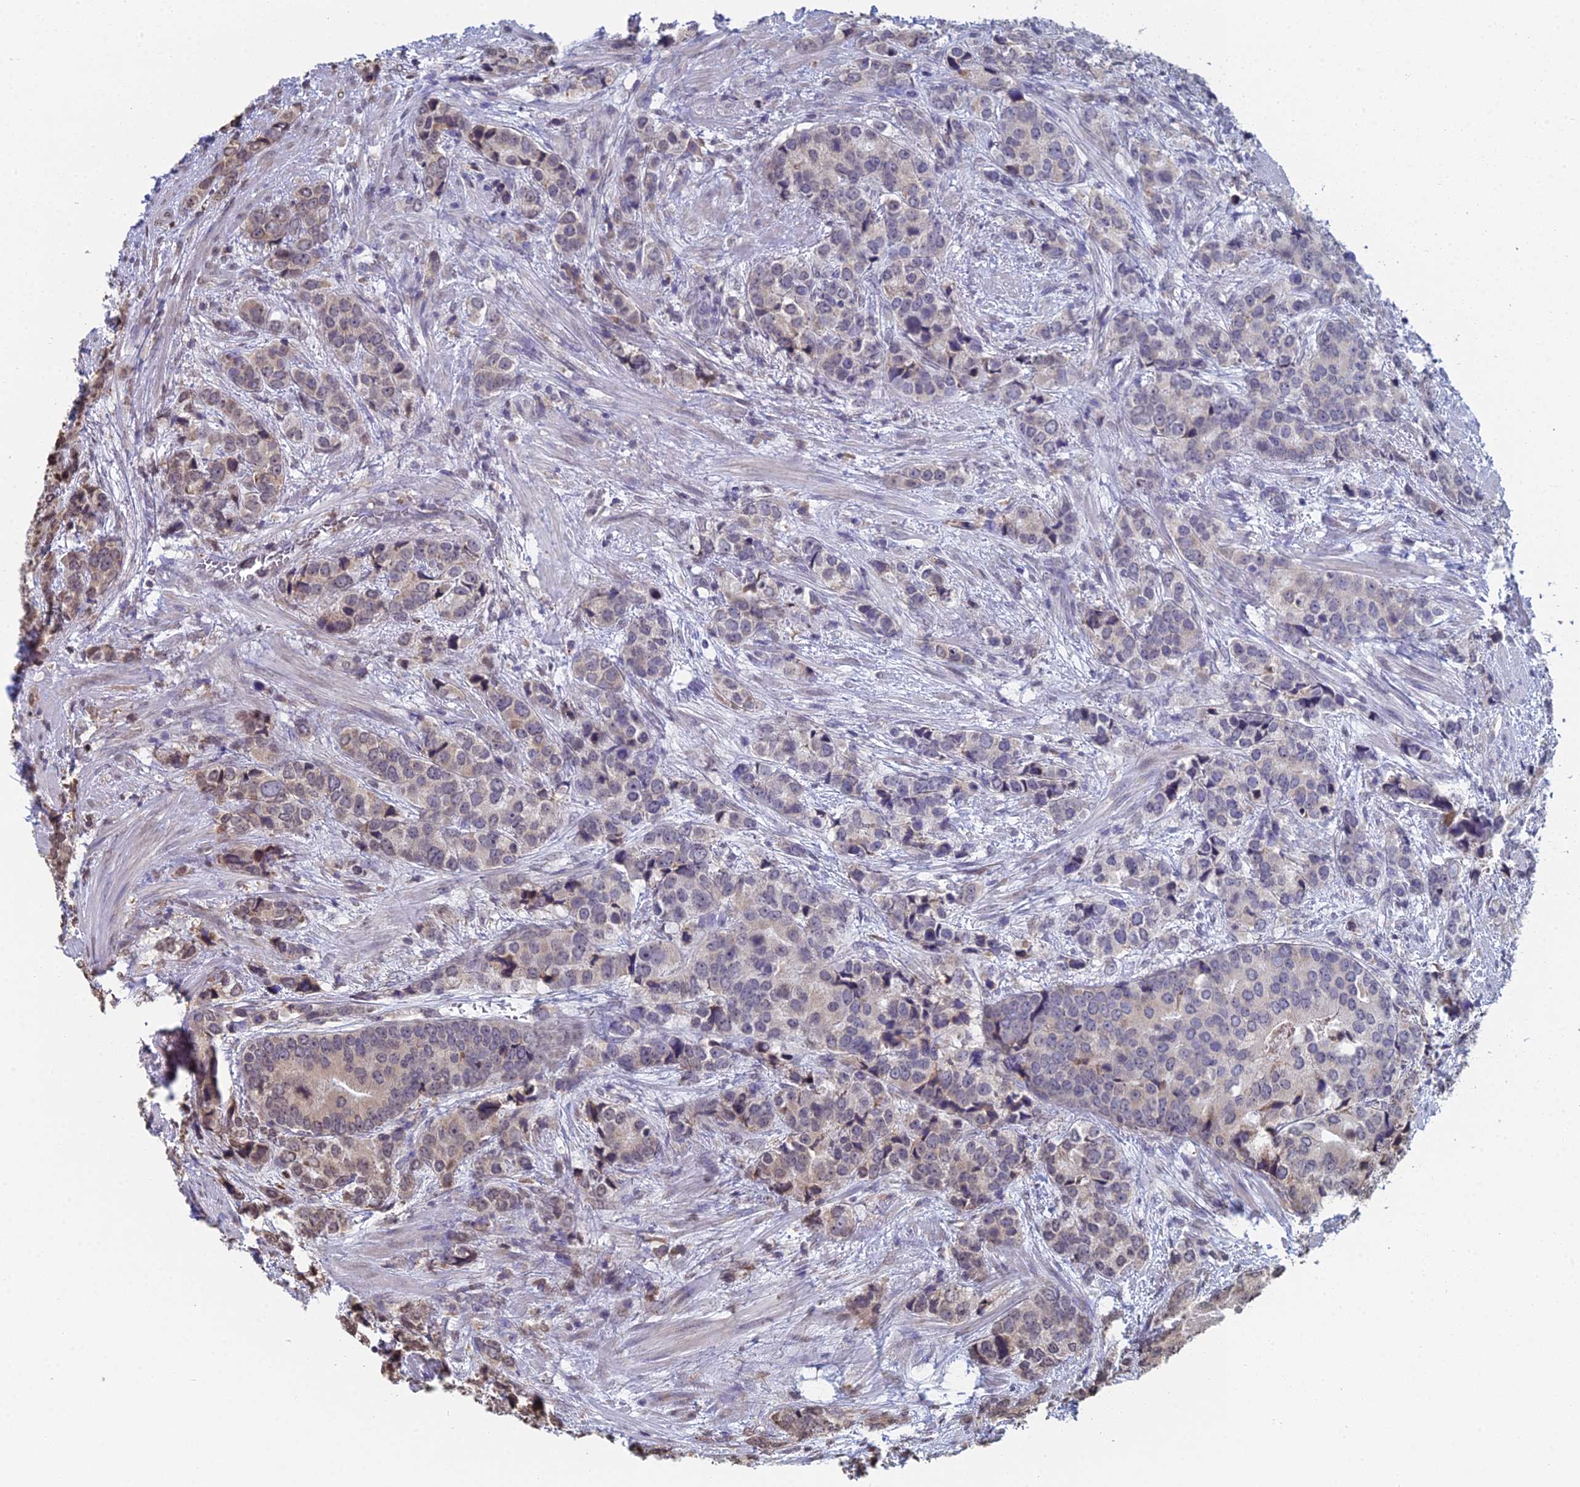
{"staining": {"intensity": "weak", "quantity": "25%-75%", "location": "cytoplasmic/membranous,nuclear"}, "tissue": "prostate cancer", "cell_type": "Tumor cells", "image_type": "cancer", "snomed": [{"axis": "morphology", "description": "Adenocarcinoma, High grade"}, {"axis": "topography", "description": "Prostate"}], "caption": "About 25%-75% of tumor cells in human prostate cancer (high-grade adenocarcinoma) reveal weak cytoplasmic/membranous and nuclear protein expression as visualized by brown immunohistochemical staining.", "gene": "PRR22", "patient": {"sex": "male", "age": 62}}